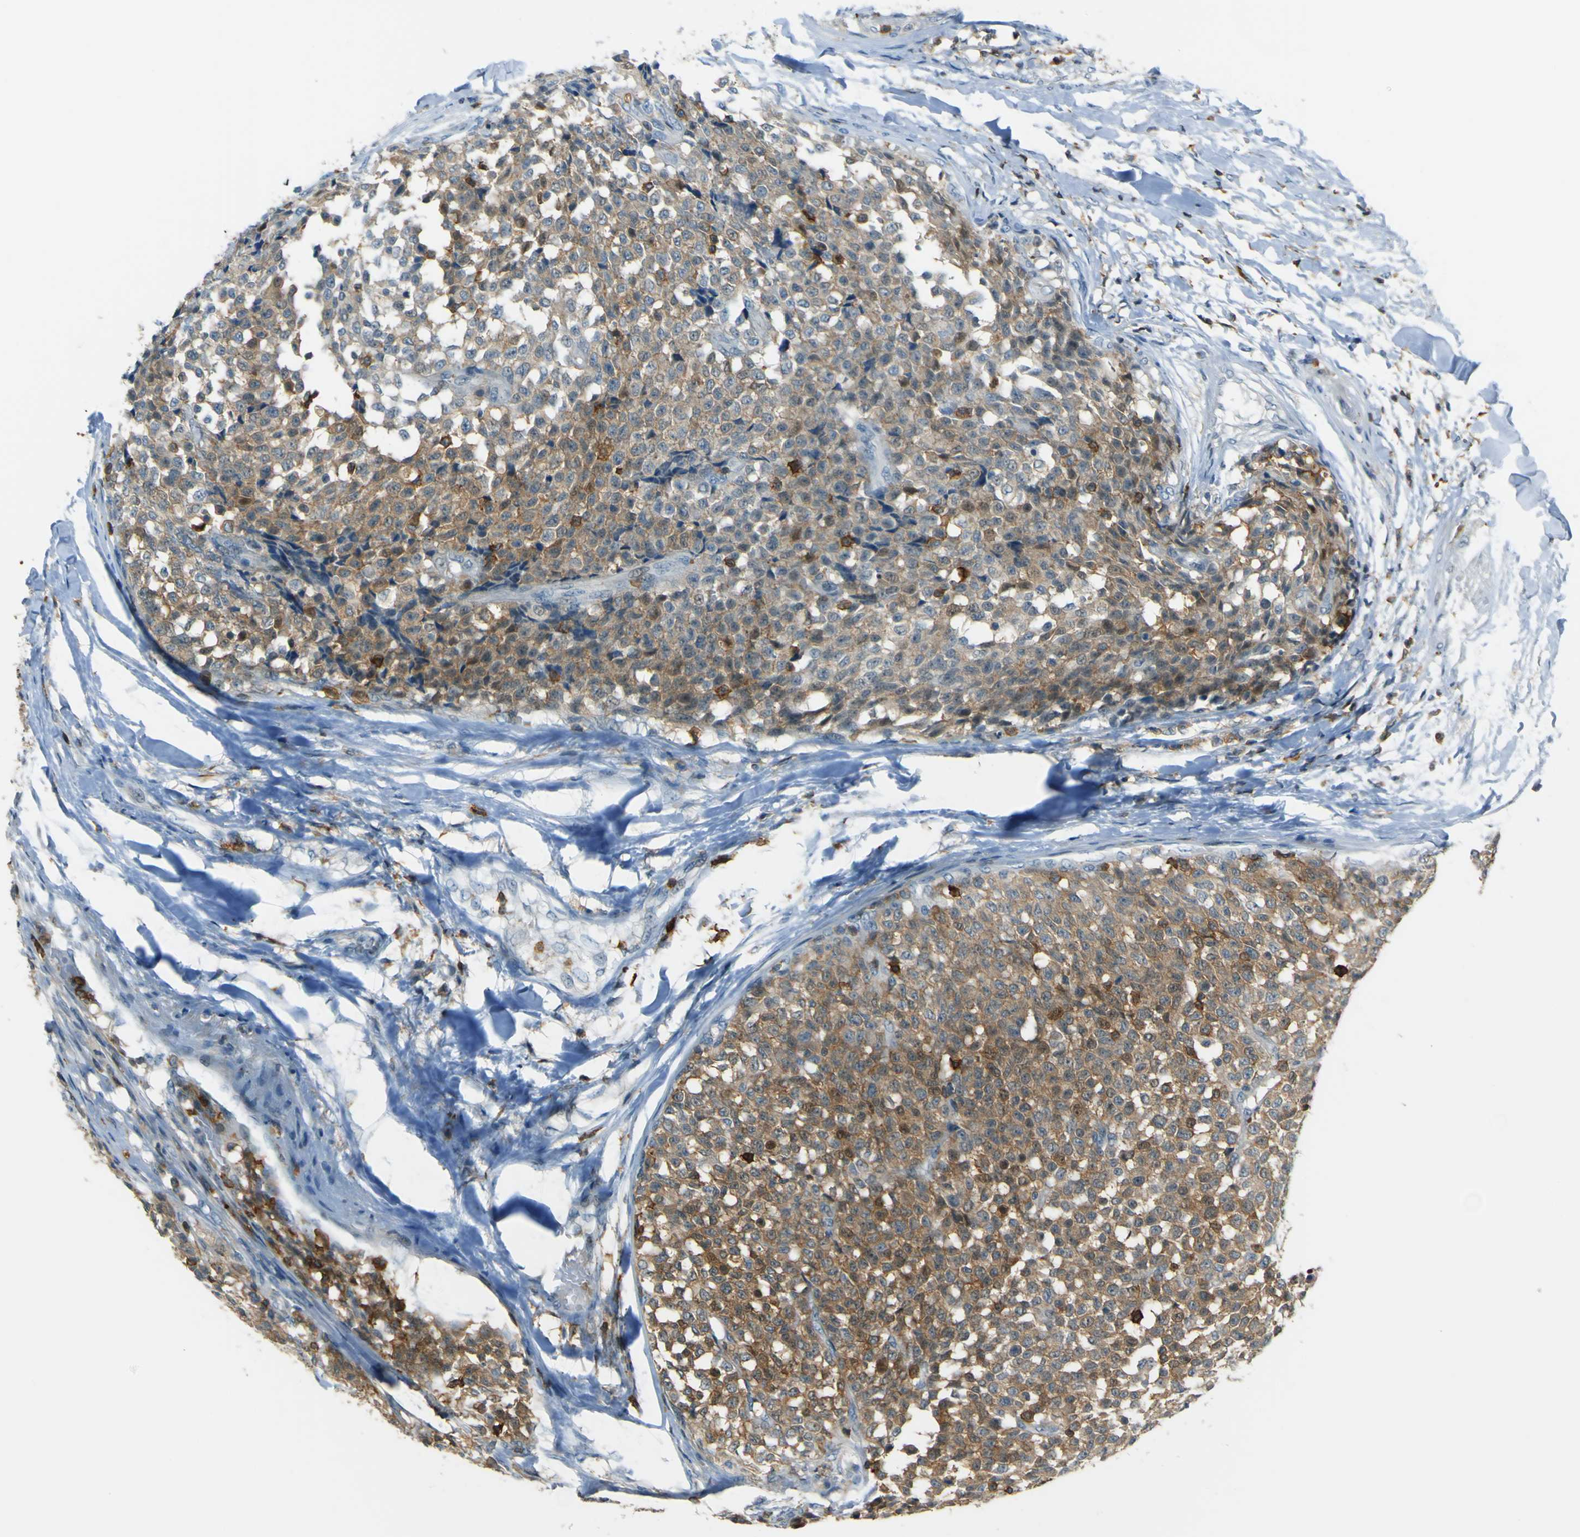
{"staining": {"intensity": "moderate", "quantity": ">75%", "location": "cytoplasmic/membranous"}, "tissue": "testis cancer", "cell_type": "Tumor cells", "image_type": "cancer", "snomed": [{"axis": "morphology", "description": "Seminoma, NOS"}, {"axis": "topography", "description": "Testis"}], "caption": "Immunohistochemistry of human testis cancer (seminoma) demonstrates medium levels of moderate cytoplasmic/membranous expression in approximately >75% of tumor cells.", "gene": "PCDHB5", "patient": {"sex": "male", "age": 59}}